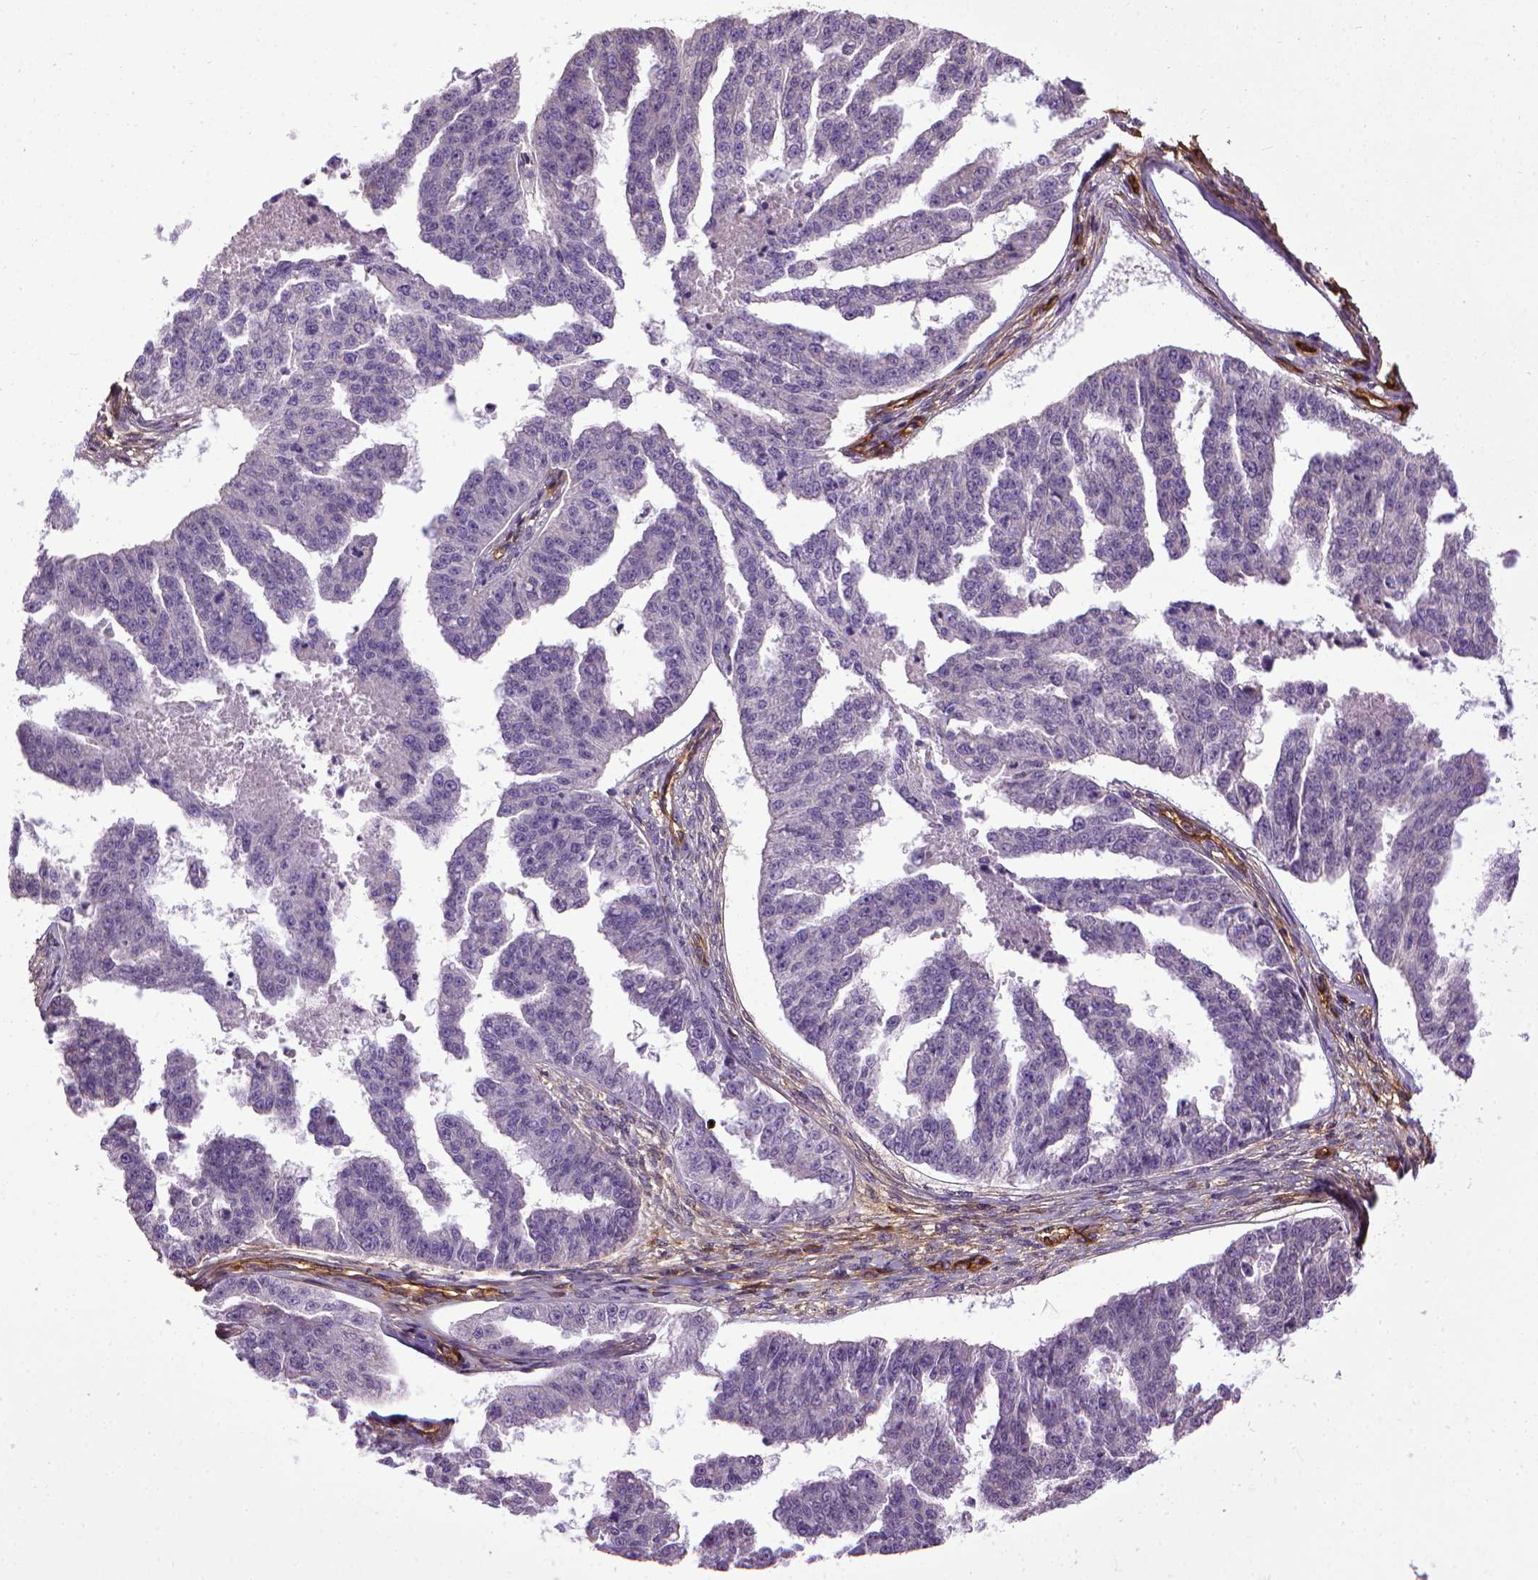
{"staining": {"intensity": "negative", "quantity": "none", "location": "none"}, "tissue": "ovarian cancer", "cell_type": "Tumor cells", "image_type": "cancer", "snomed": [{"axis": "morphology", "description": "Cystadenocarcinoma, serous, NOS"}, {"axis": "topography", "description": "Ovary"}], "caption": "This is an immunohistochemistry photomicrograph of human ovarian cancer. There is no staining in tumor cells.", "gene": "ENG", "patient": {"sex": "female", "age": 58}}